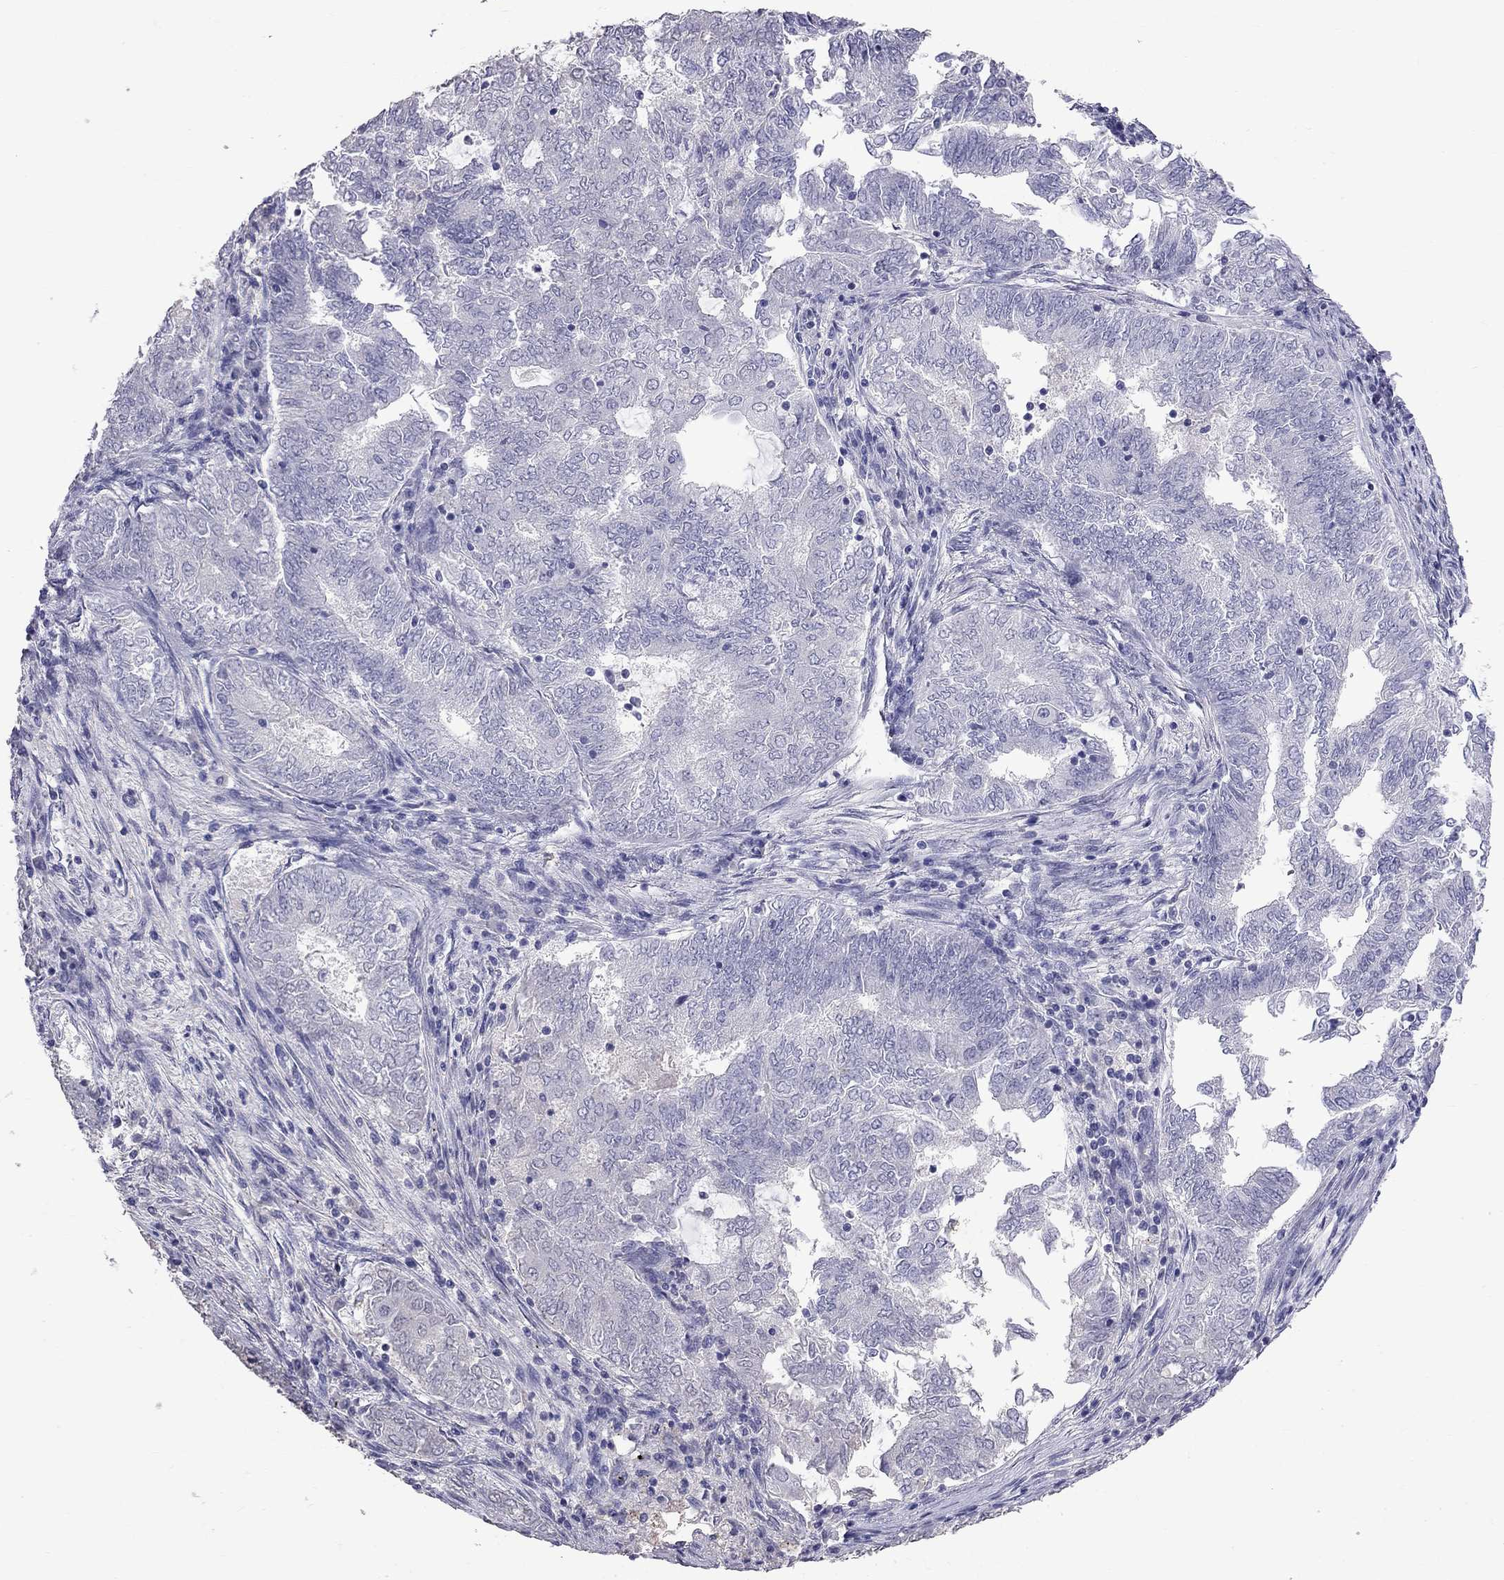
{"staining": {"intensity": "negative", "quantity": "none", "location": "none"}, "tissue": "endometrial cancer", "cell_type": "Tumor cells", "image_type": "cancer", "snomed": [{"axis": "morphology", "description": "Adenocarcinoma, NOS"}, {"axis": "topography", "description": "Endometrium"}], "caption": "A histopathology image of human endometrial cancer is negative for staining in tumor cells.", "gene": "CFAP91", "patient": {"sex": "female", "age": 62}}